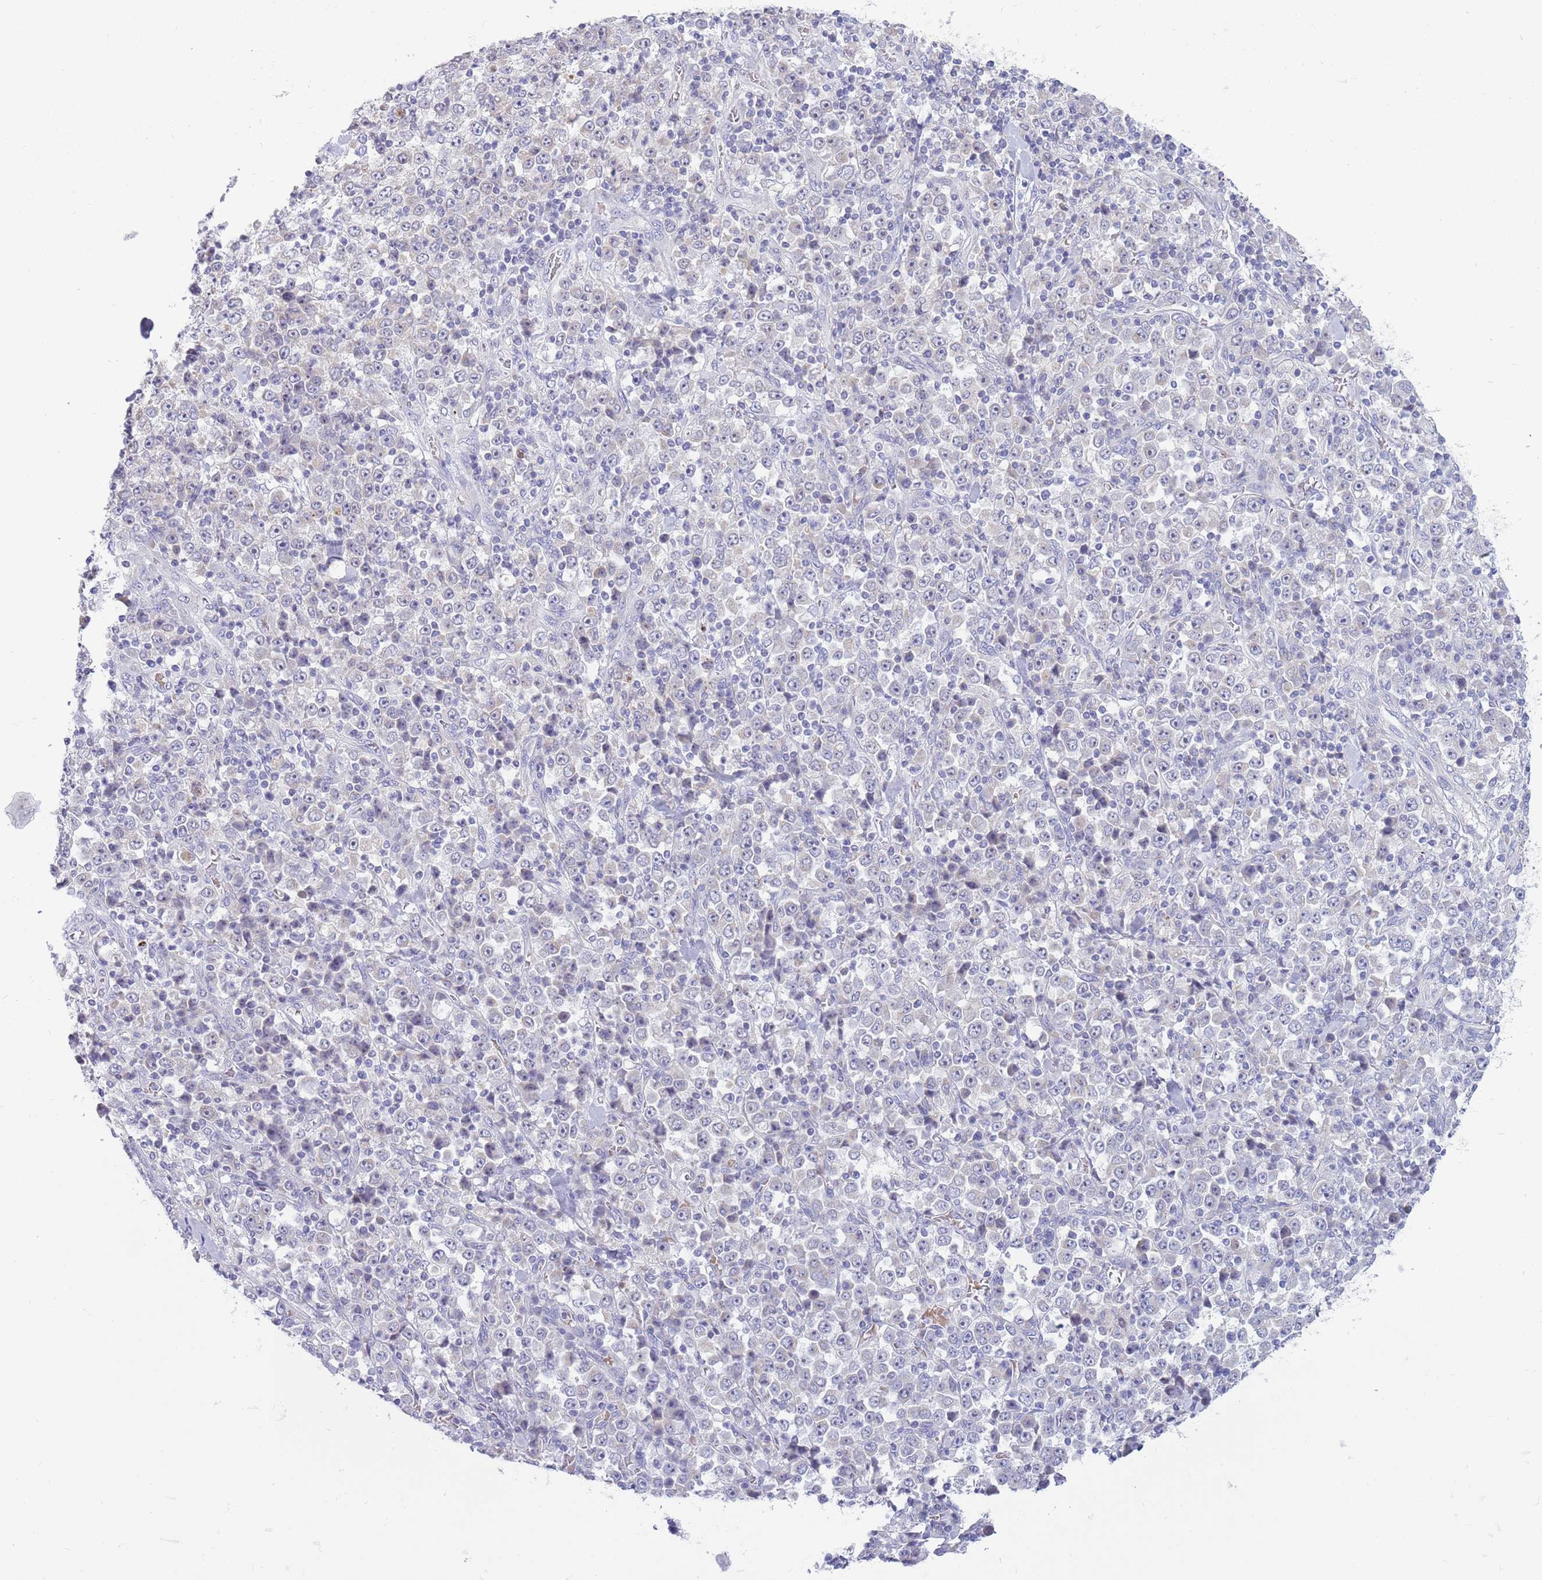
{"staining": {"intensity": "negative", "quantity": "none", "location": "none"}, "tissue": "stomach cancer", "cell_type": "Tumor cells", "image_type": "cancer", "snomed": [{"axis": "morphology", "description": "Normal tissue, NOS"}, {"axis": "morphology", "description": "Adenocarcinoma, NOS"}, {"axis": "topography", "description": "Stomach, upper"}, {"axis": "topography", "description": "Stomach"}], "caption": "IHC of human stomach adenocarcinoma demonstrates no staining in tumor cells. Nuclei are stained in blue.", "gene": "DDHD1", "patient": {"sex": "male", "age": 59}}